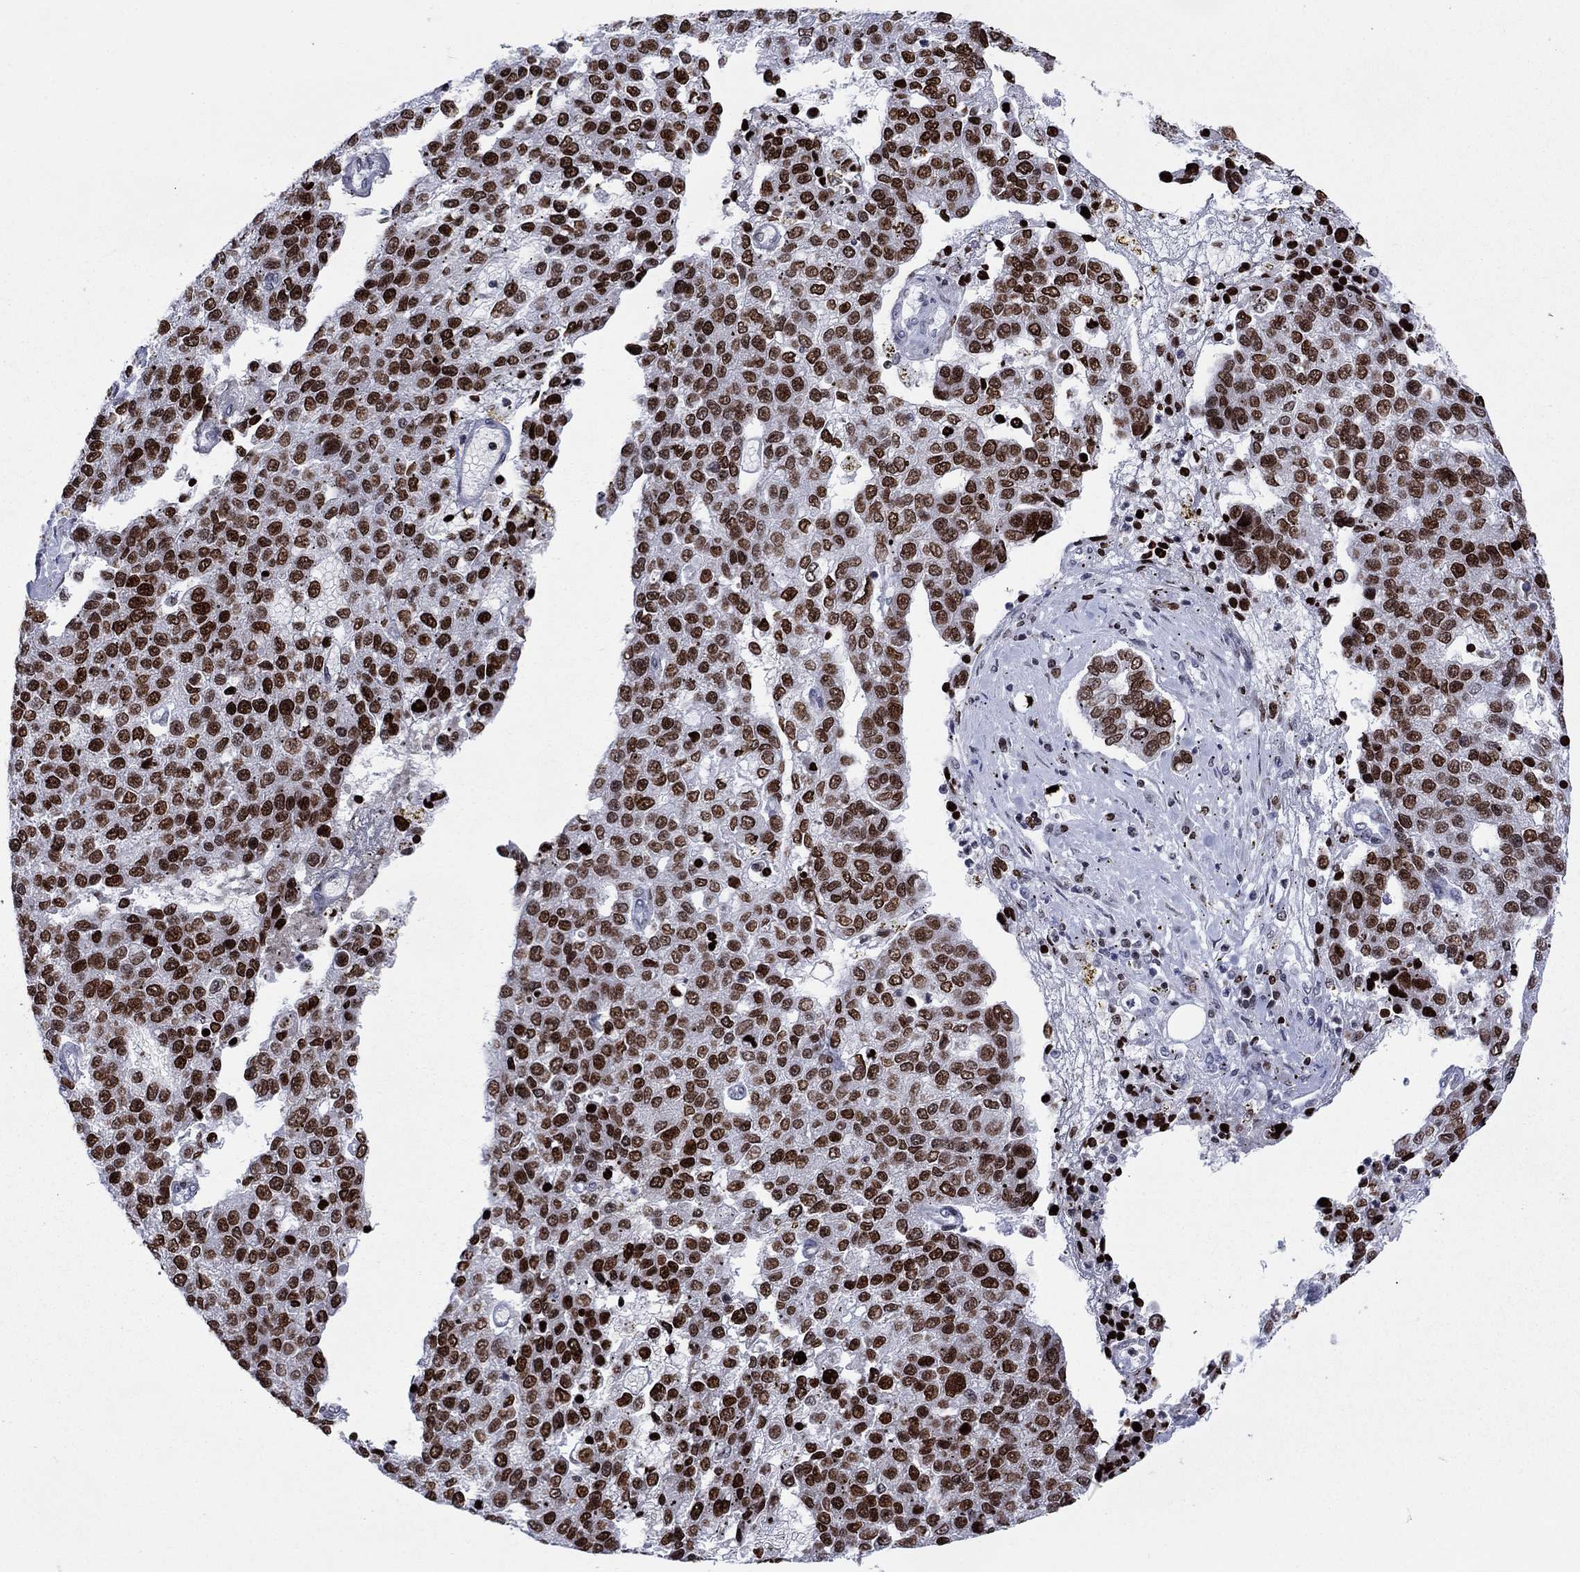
{"staining": {"intensity": "strong", "quantity": "25%-75%", "location": "nuclear"}, "tissue": "pancreatic cancer", "cell_type": "Tumor cells", "image_type": "cancer", "snomed": [{"axis": "morphology", "description": "Adenocarcinoma, NOS"}, {"axis": "topography", "description": "Pancreas"}], "caption": "This is a photomicrograph of immunohistochemistry staining of adenocarcinoma (pancreatic), which shows strong positivity in the nuclear of tumor cells.", "gene": "HMGA1", "patient": {"sex": "female", "age": 61}}